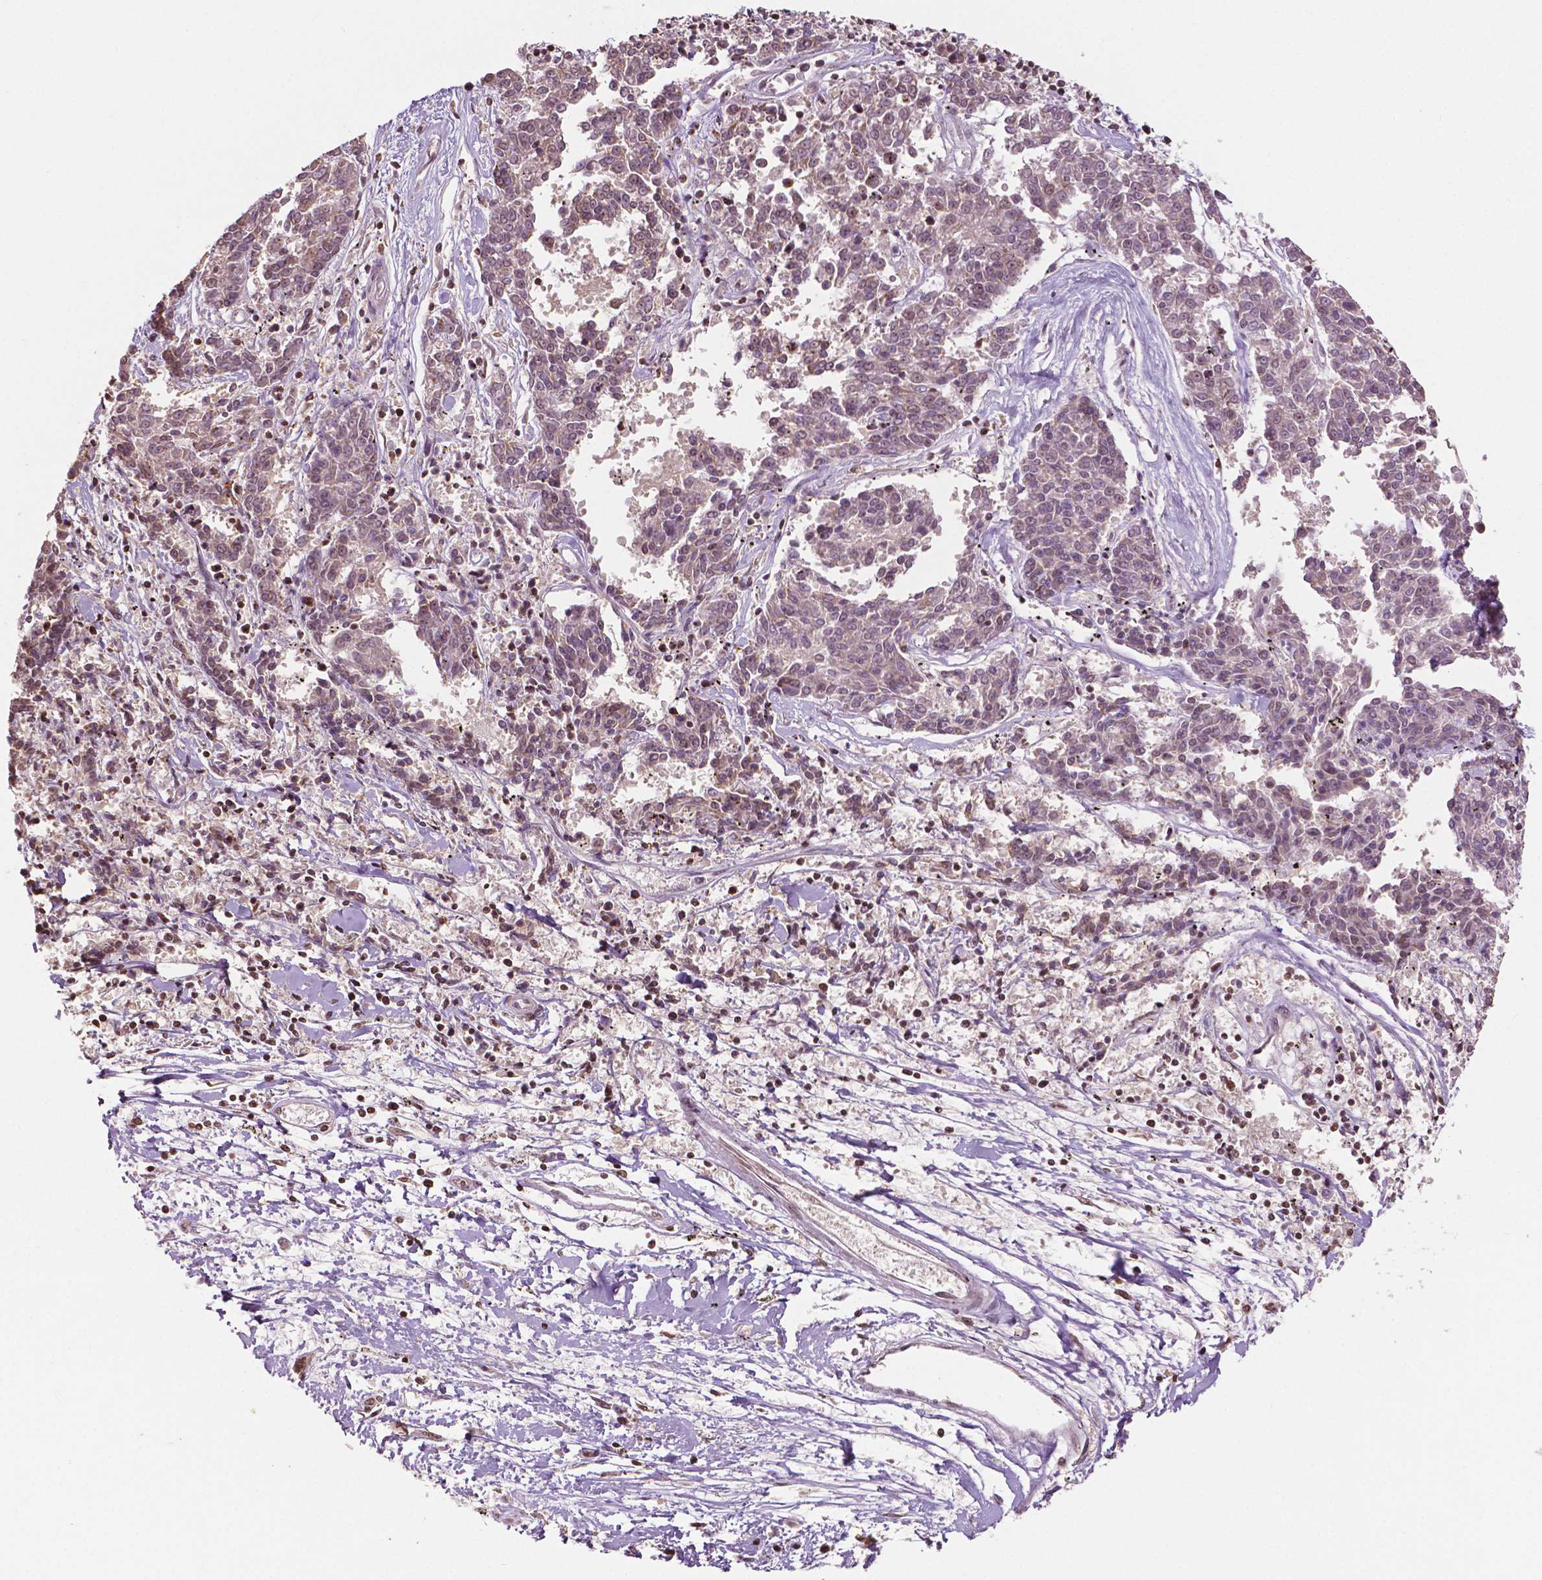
{"staining": {"intensity": "weak", "quantity": "25%-75%", "location": "nuclear"}, "tissue": "melanoma", "cell_type": "Tumor cells", "image_type": "cancer", "snomed": [{"axis": "morphology", "description": "Malignant melanoma, NOS"}, {"axis": "topography", "description": "Skin"}], "caption": "Protein expression analysis of melanoma exhibits weak nuclear staining in about 25%-75% of tumor cells.", "gene": "DEK", "patient": {"sex": "female", "age": 72}}